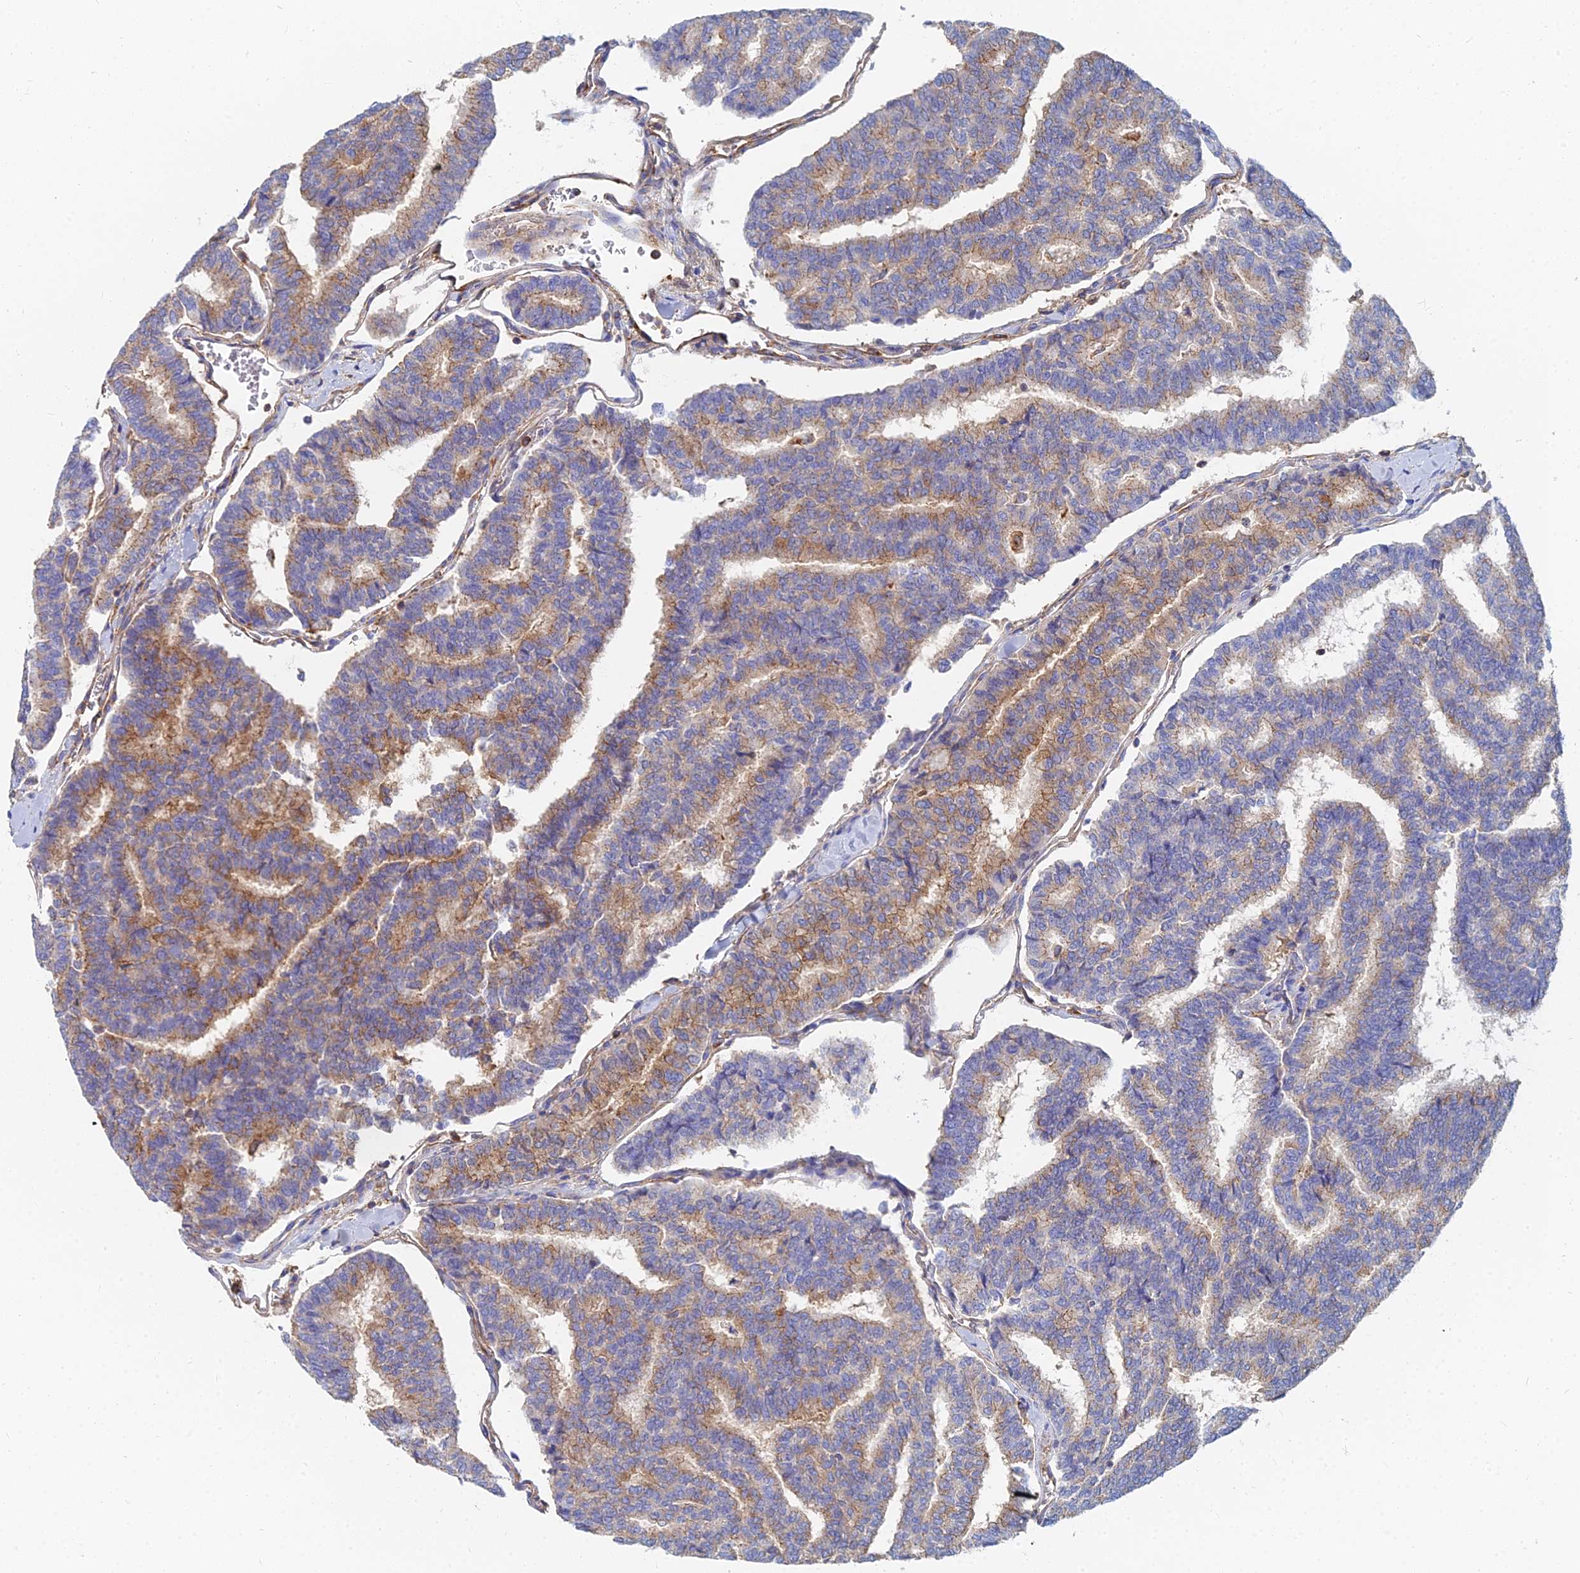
{"staining": {"intensity": "moderate", "quantity": "<25%", "location": "cytoplasmic/membranous"}, "tissue": "thyroid cancer", "cell_type": "Tumor cells", "image_type": "cancer", "snomed": [{"axis": "morphology", "description": "Papillary adenocarcinoma, NOS"}, {"axis": "topography", "description": "Thyroid gland"}], "caption": "IHC of thyroid papillary adenocarcinoma reveals low levels of moderate cytoplasmic/membranous staining in about <25% of tumor cells.", "gene": "GPR42", "patient": {"sex": "female", "age": 35}}